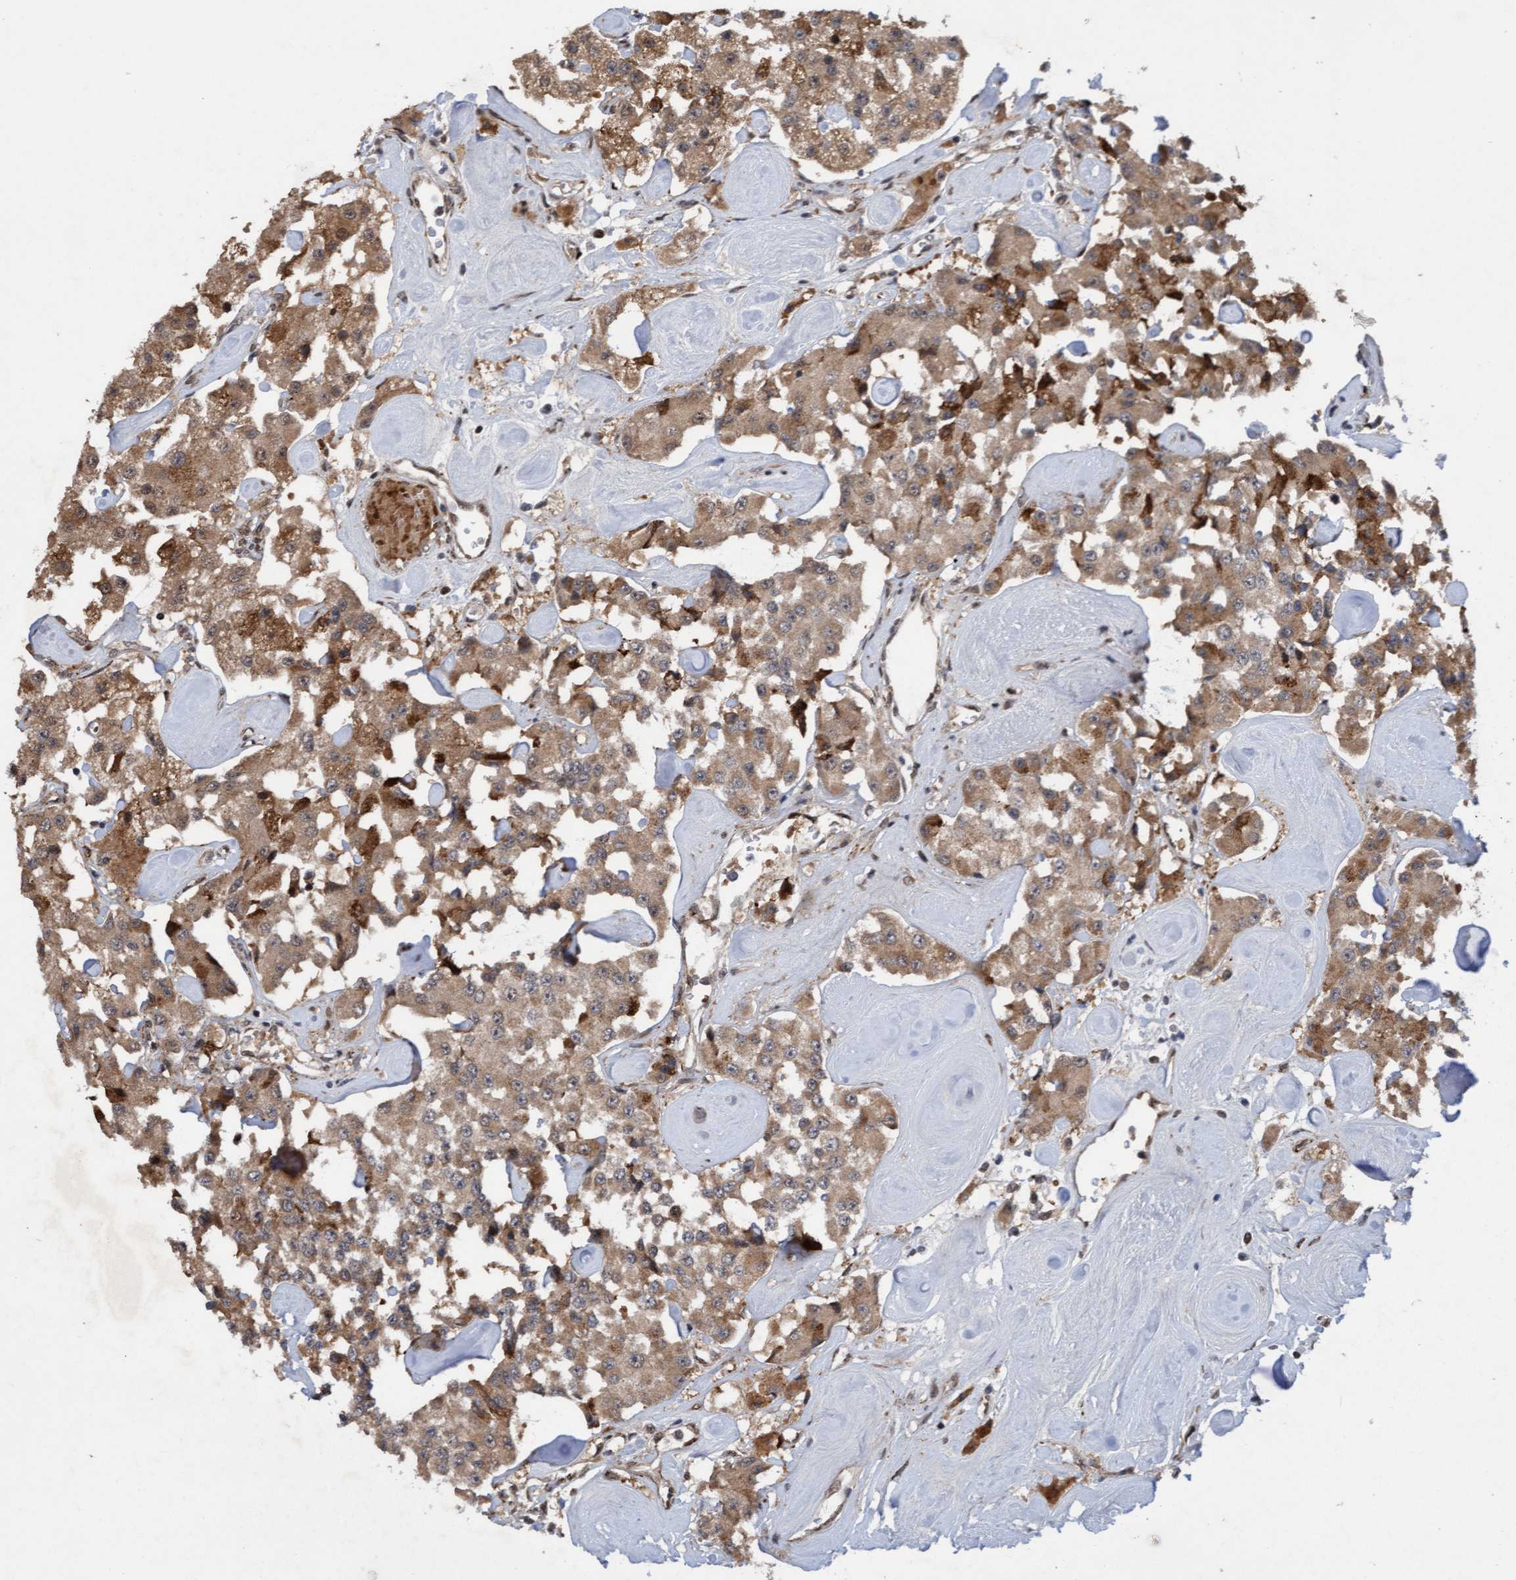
{"staining": {"intensity": "moderate", "quantity": ">75%", "location": "cytoplasmic/membranous"}, "tissue": "carcinoid", "cell_type": "Tumor cells", "image_type": "cancer", "snomed": [{"axis": "morphology", "description": "Carcinoid, malignant, NOS"}, {"axis": "topography", "description": "Pancreas"}], "caption": "Carcinoid stained with immunohistochemistry reveals moderate cytoplasmic/membranous expression in approximately >75% of tumor cells.", "gene": "TANC2", "patient": {"sex": "male", "age": 41}}